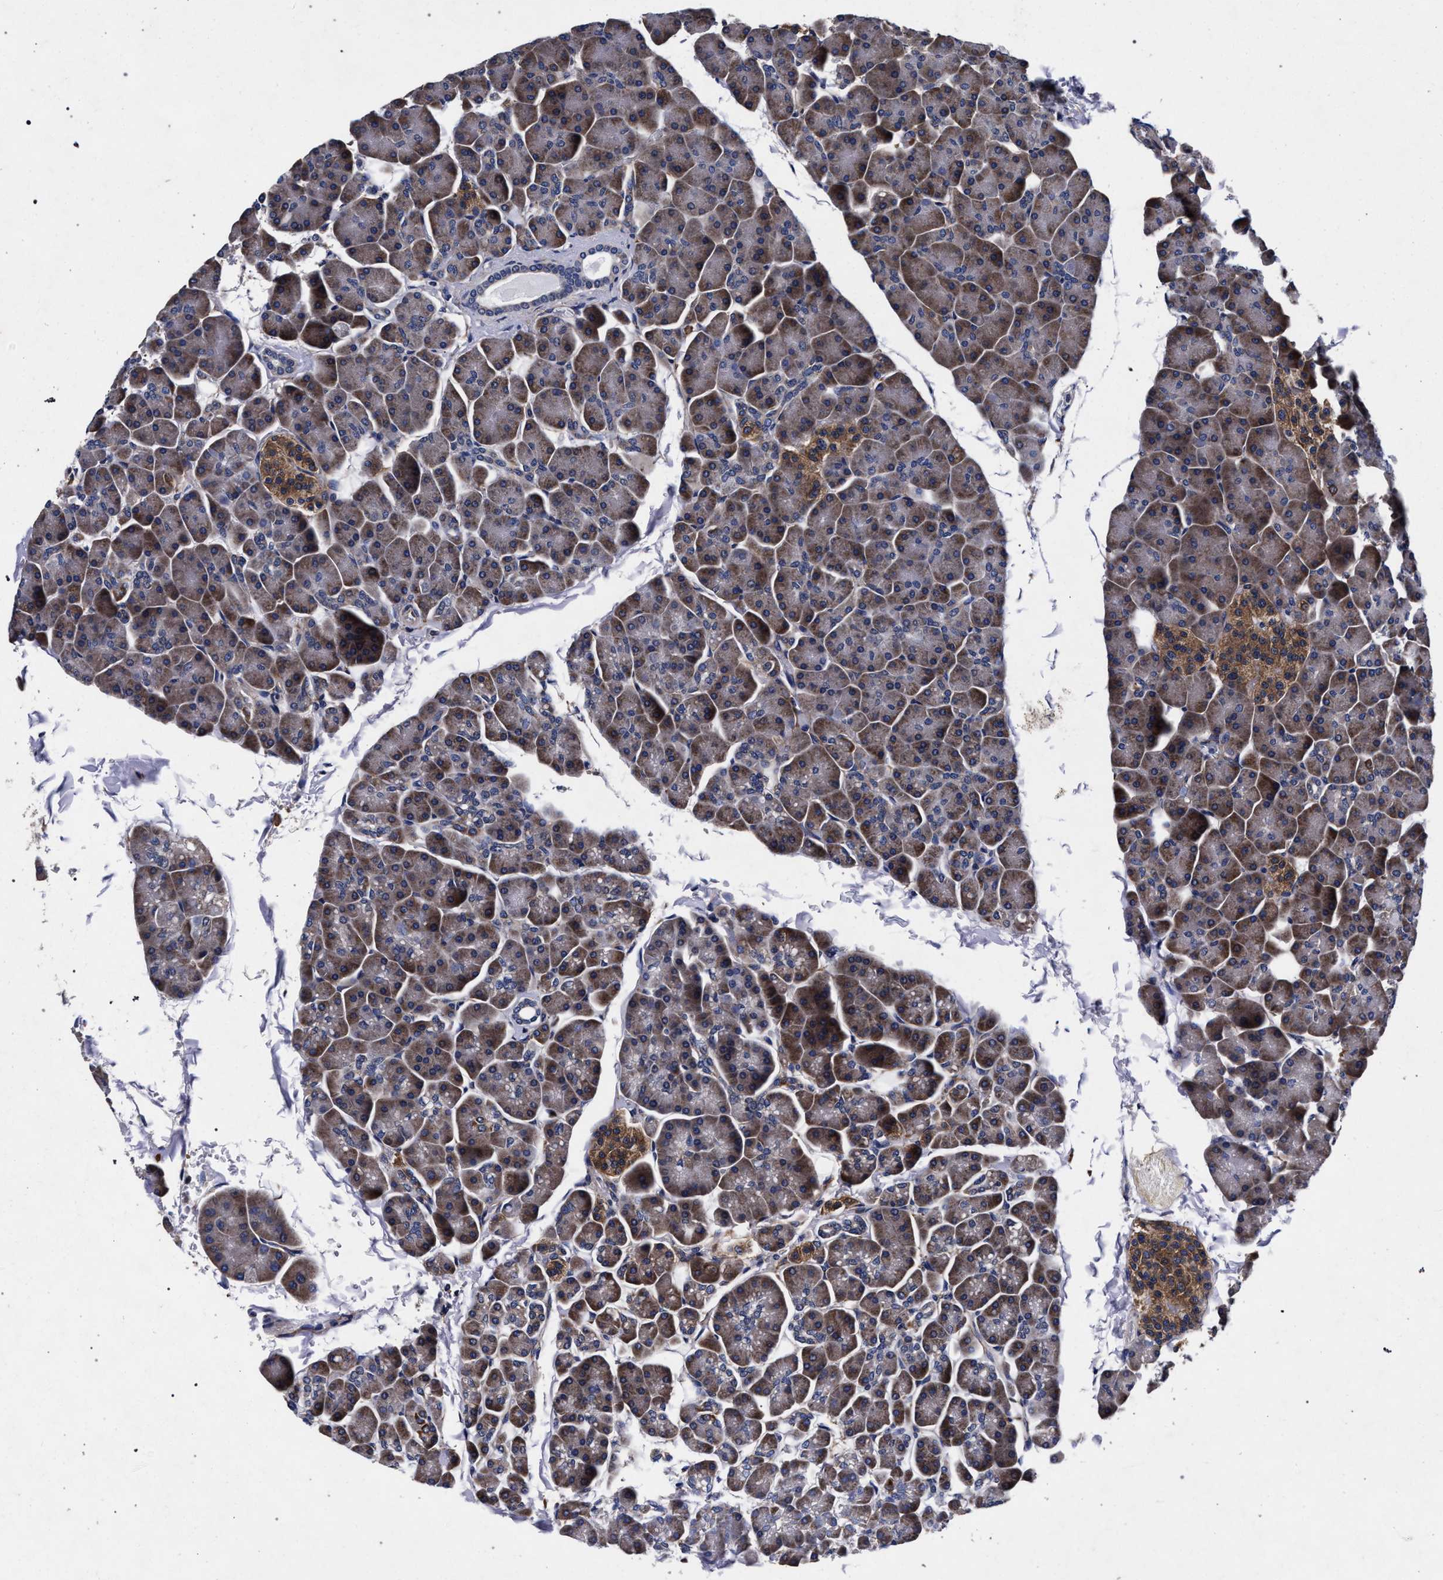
{"staining": {"intensity": "moderate", "quantity": "25%-75%", "location": "cytoplasmic/membranous"}, "tissue": "pancreas", "cell_type": "Exocrine glandular cells", "image_type": "normal", "snomed": [{"axis": "morphology", "description": "Normal tissue, NOS"}, {"axis": "topography", "description": "Pancreas"}], "caption": "Exocrine glandular cells reveal medium levels of moderate cytoplasmic/membranous staining in about 25%-75% of cells in benign pancreas. (brown staining indicates protein expression, while blue staining denotes nuclei).", "gene": "CFAP95", "patient": {"sex": "male", "age": 35}}